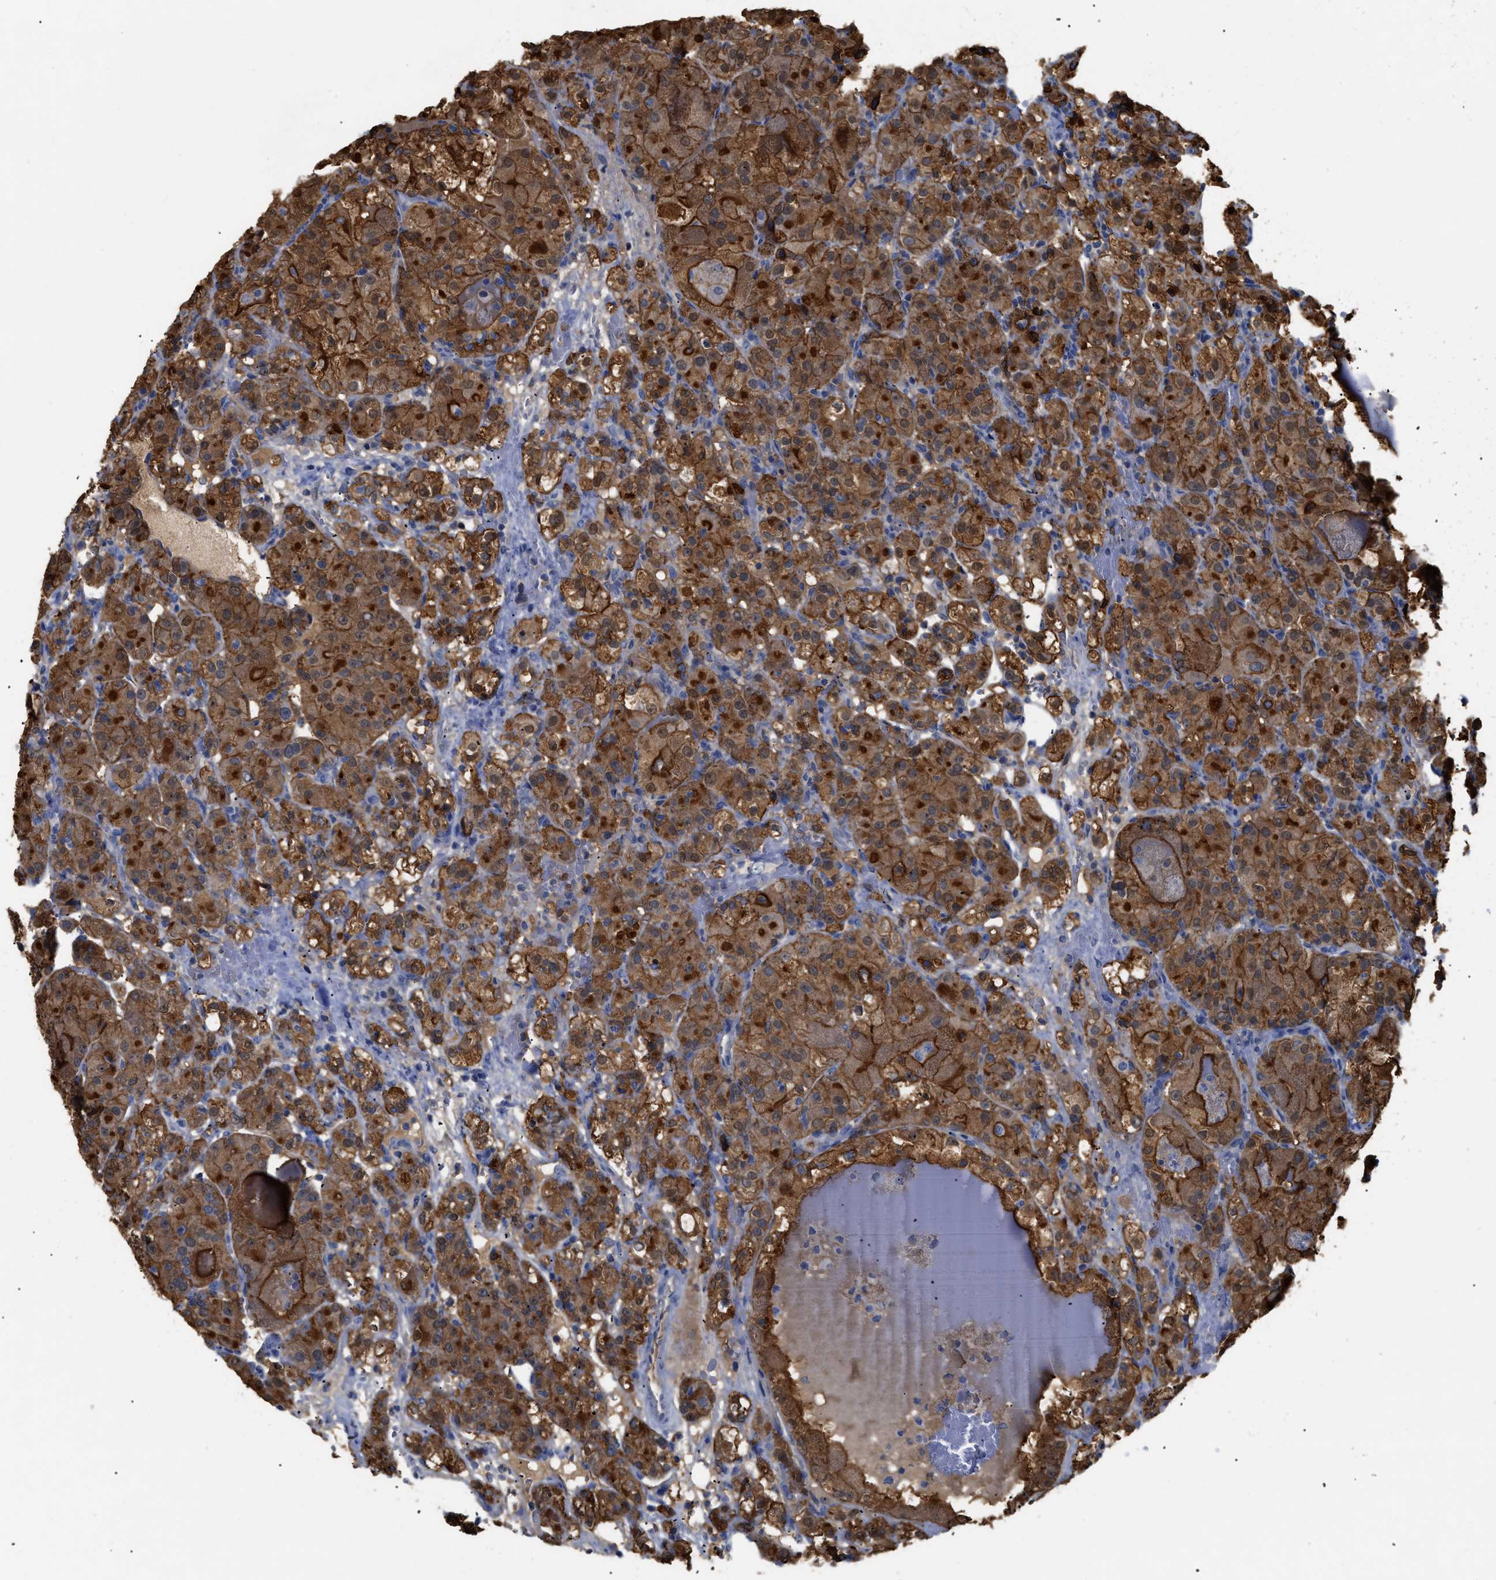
{"staining": {"intensity": "strong", "quantity": ">75%", "location": "cytoplasmic/membranous"}, "tissue": "renal cancer", "cell_type": "Tumor cells", "image_type": "cancer", "snomed": [{"axis": "morphology", "description": "Normal tissue, NOS"}, {"axis": "morphology", "description": "Adenocarcinoma, NOS"}, {"axis": "topography", "description": "Kidney"}], "caption": "Immunohistochemistry photomicrograph of neoplastic tissue: human renal adenocarcinoma stained using immunohistochemistry exhibits high levels of strong protein expression localized specifically in the cytoplasmic/membranous of tumor cells, appearing as a cytoplasmic/membranous brown color.", "gene": "ANXA4", "patient": {"sex": "male", "age": 61}}